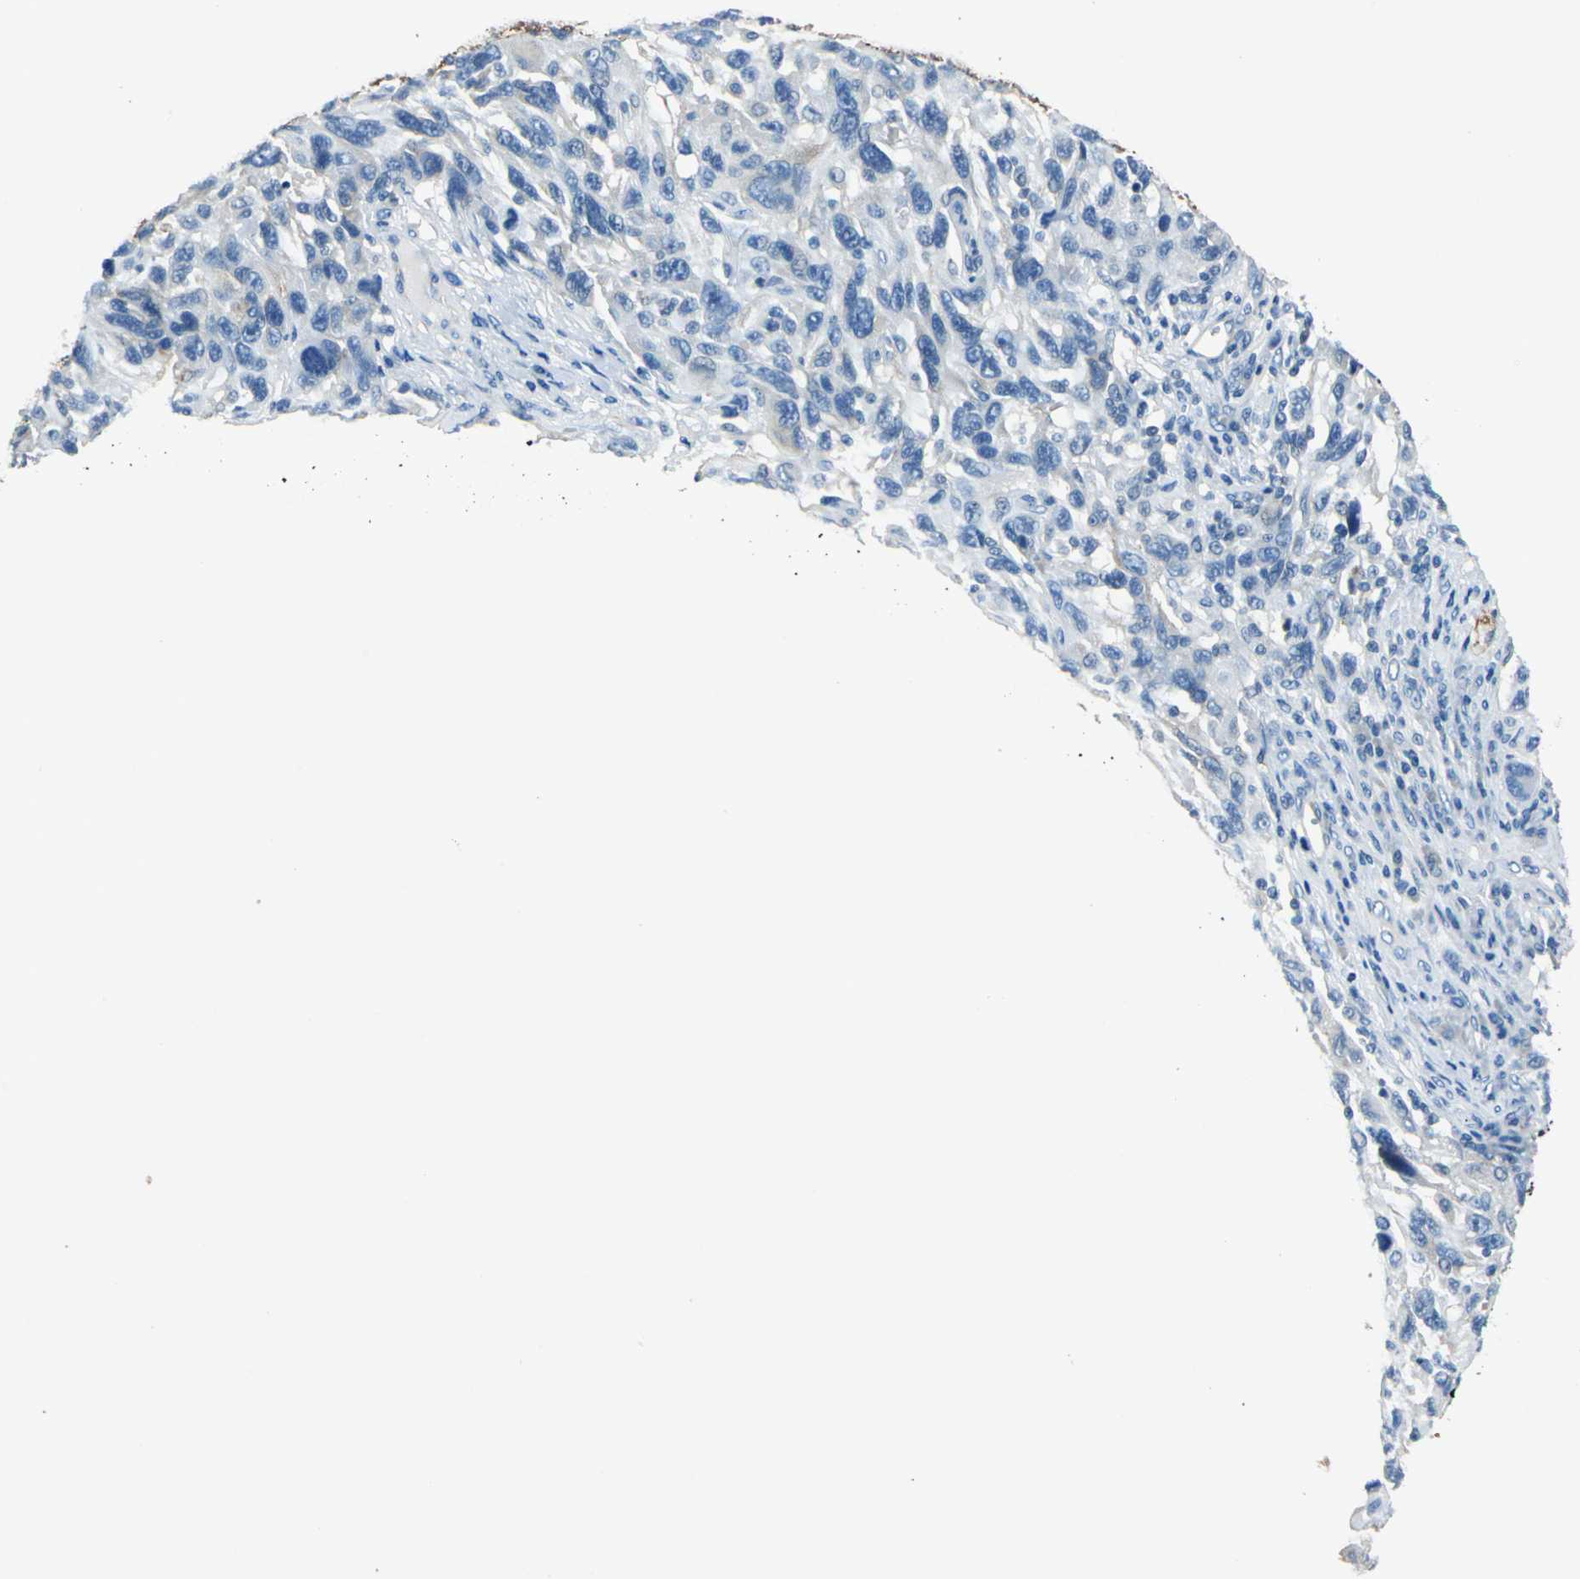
{"staining": {"intensity": "negative", "quantity": "none", "location": "none"}, "tissue": "melanoma", "cell_type": "Tumor cells", "image_type": "cancer", "snomed": [{"axis": "morphology", "description": "Malignant melanoma, NOS"}, {"axis": "topography", "description": "Skin"}], "caption": "An immunohistochemistry image of malignant melanoma is shown. There is no staining in tumor cells of malignant melanoma.", "gene": "AKAP12", "patient": {"sex": "male", "age": 53}}